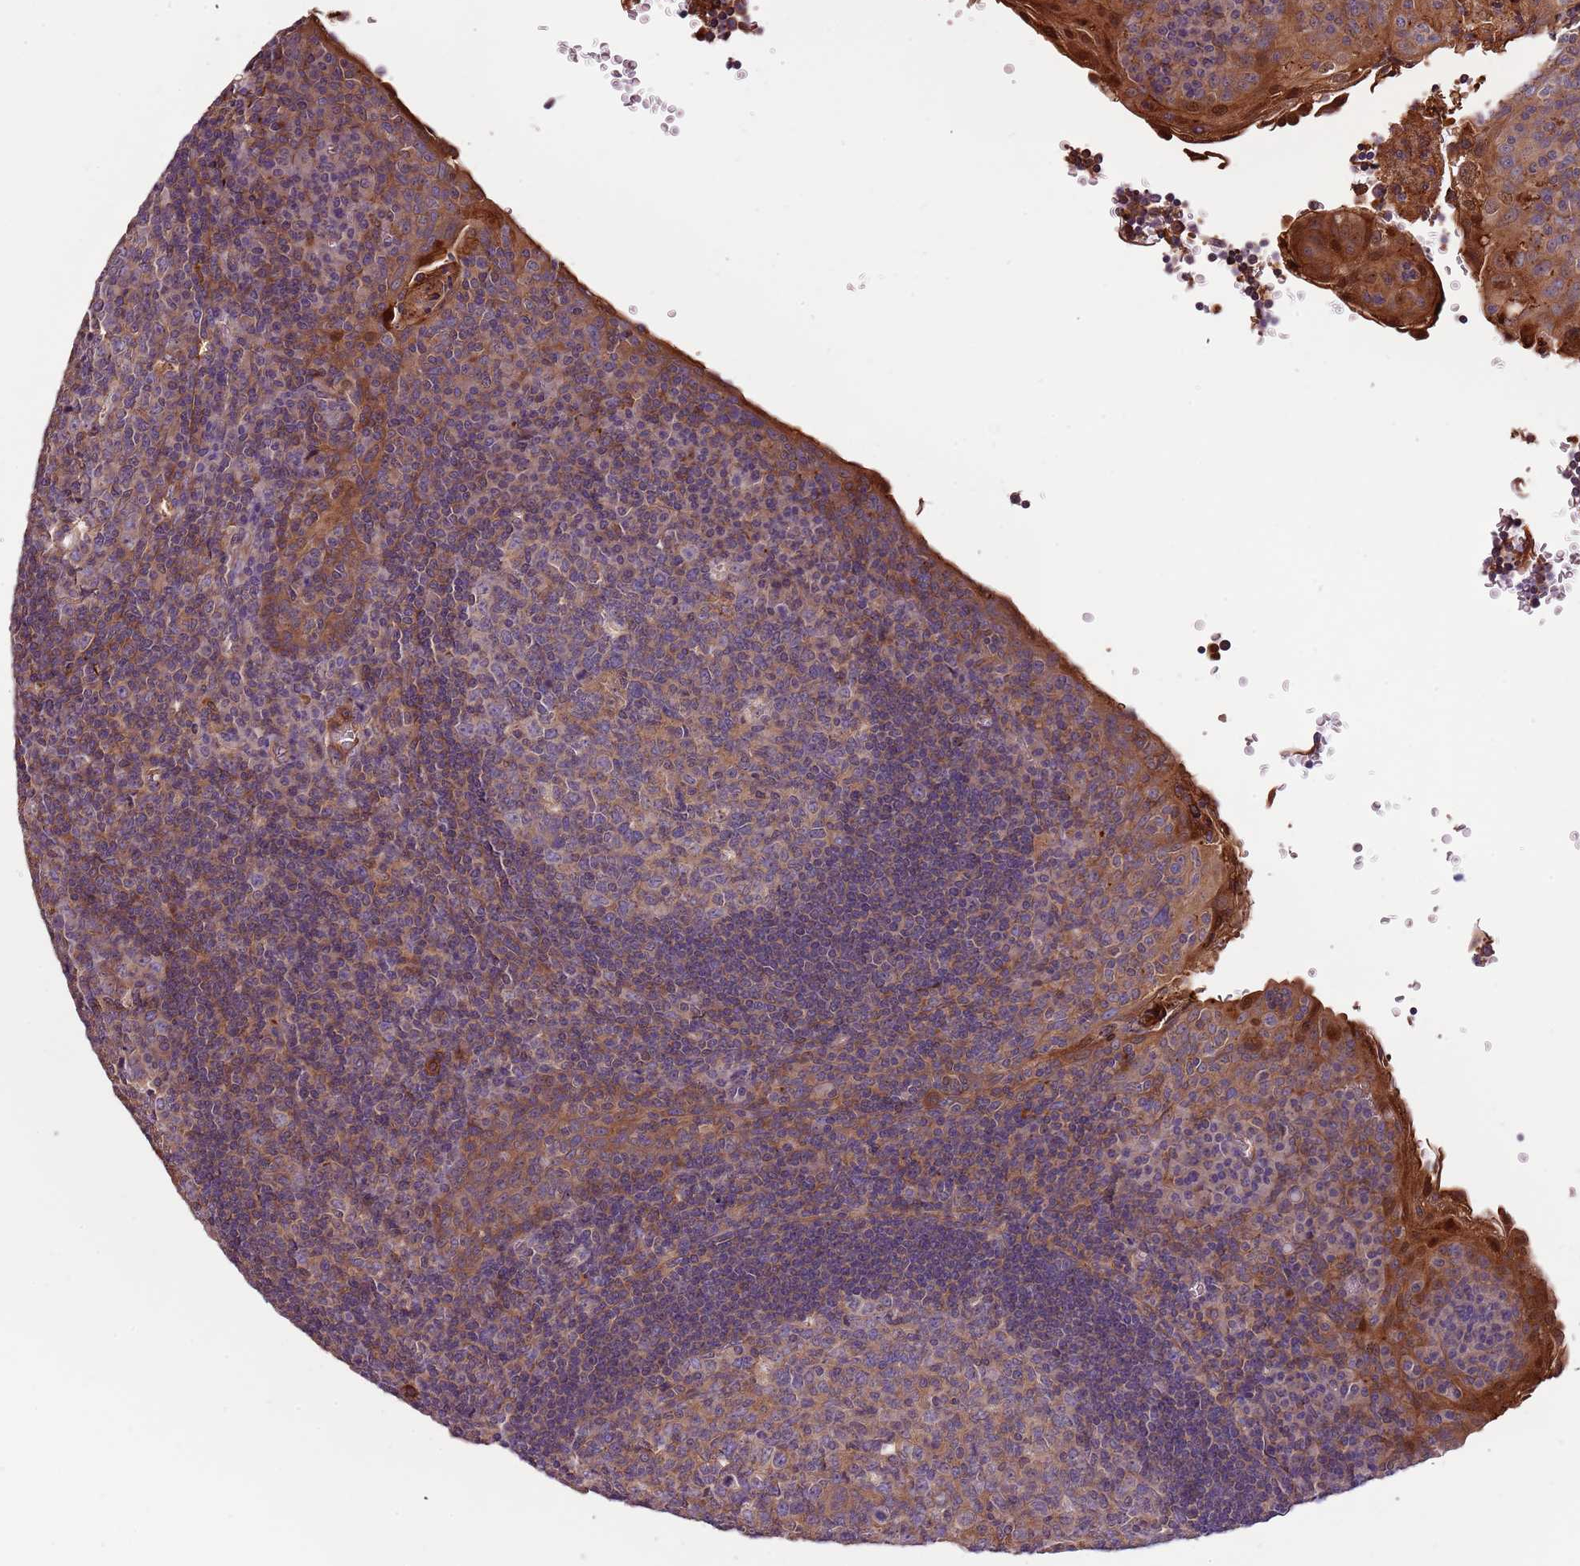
{"staining": {"intensity": "moderate", "quantity": "25%-75%", "location": "cytoplasmic/membranous"}, "tissue": "tonsil", "cell_type": "Germinal center cells", "image_type": "normal", "snomed": [{"axis": "morphology", "description": "Normal tissue, NOS"}, {"axis": "topography", "description": "Tonsil"}], "caption": "Protein staining of normal tonsil displays moderate cytoplasmic/membranous staining in about 25%-75% of germinal center cells.", "gene": "DENR", "patient": {"sex": "male", "age": 17}}